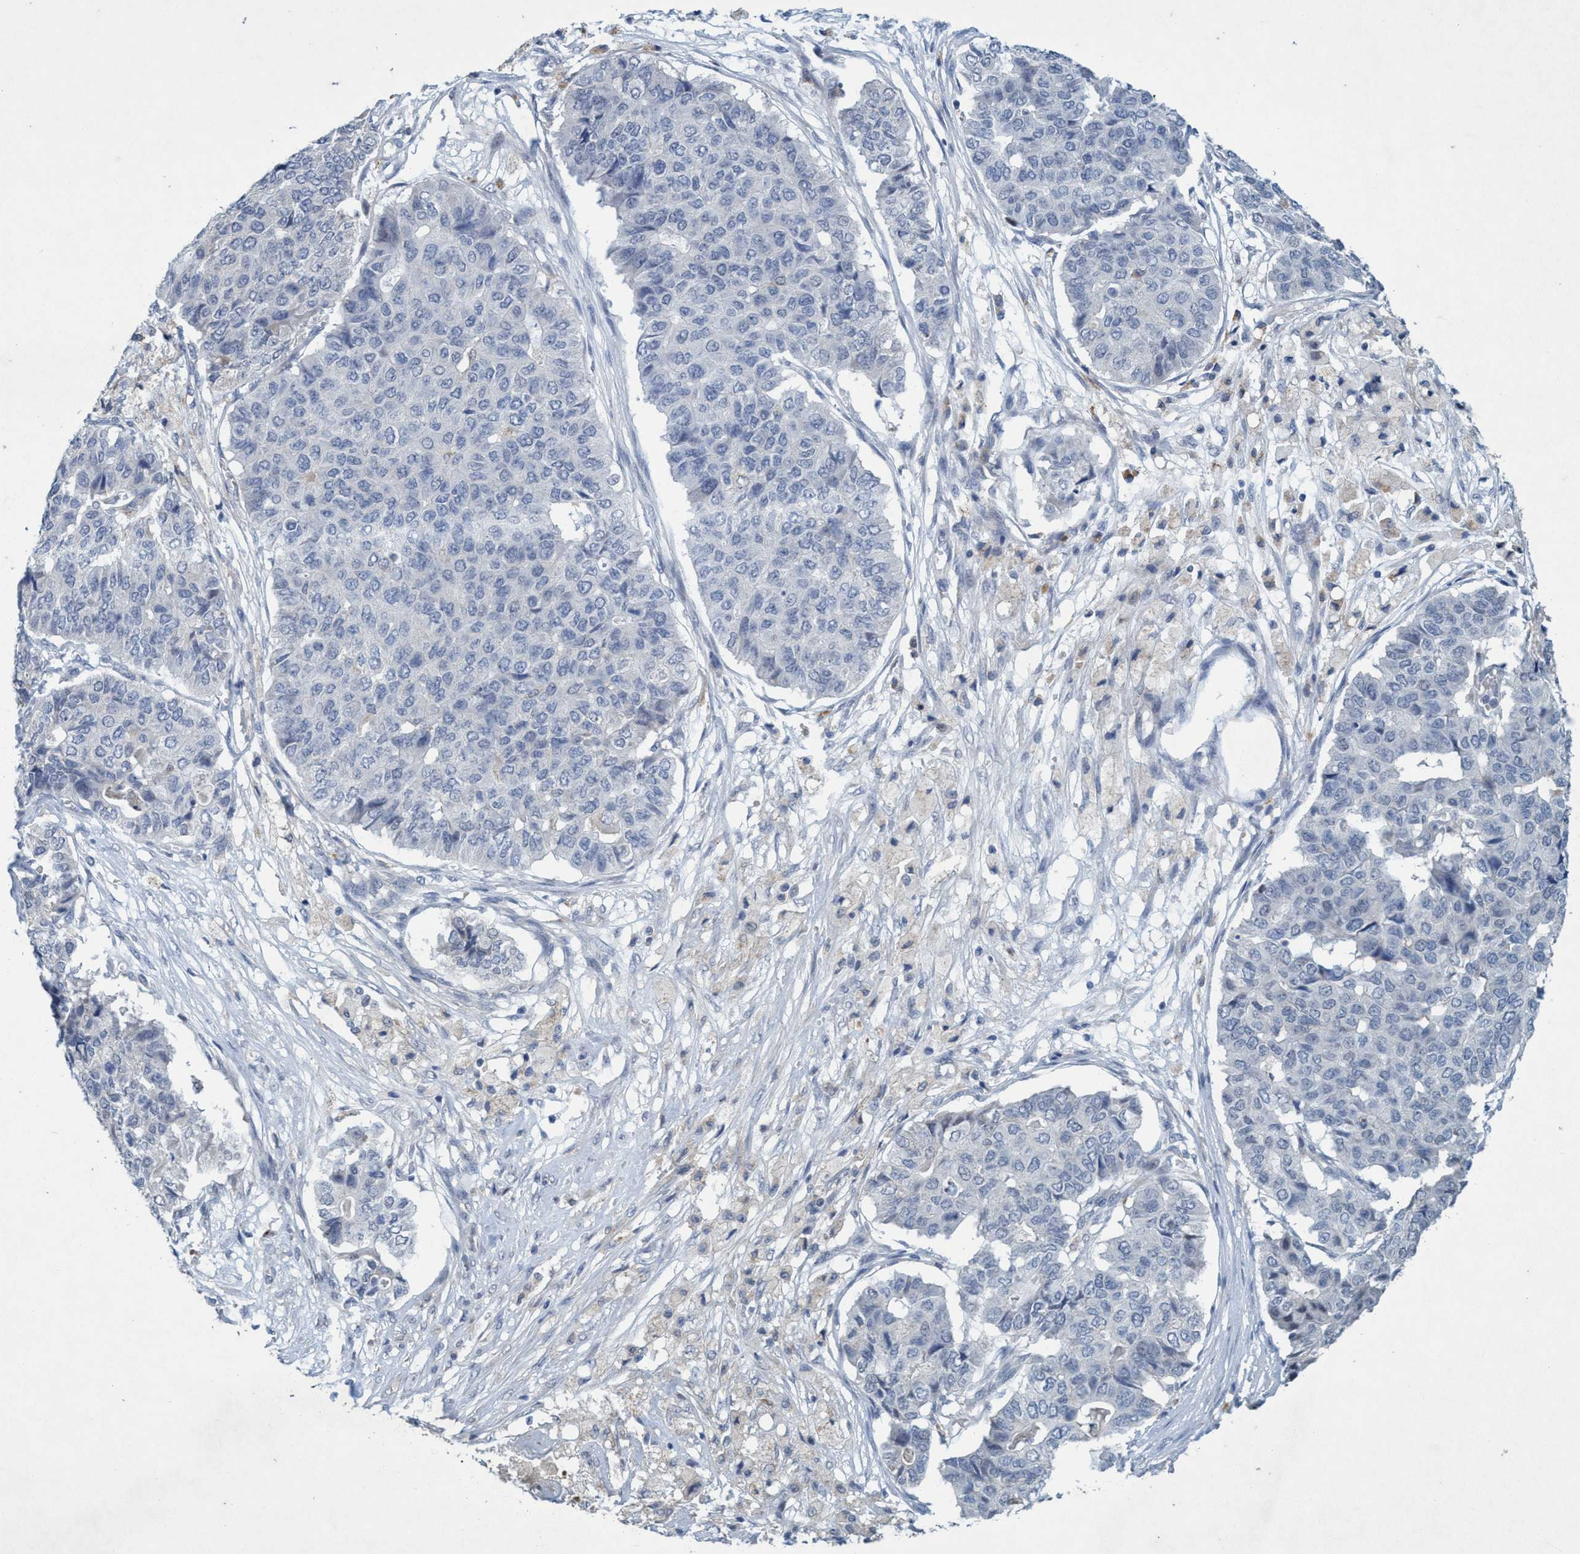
{"staining": {"intensity": "negative", "quantity": "none", "location": "none"}, "tissue": "pancreatic cancer", "cell_type": "Tumor cells", "image_type": "cancer", "snomed": [{"axis": "morphology", "description": "Adenocarcinoma, NOS"}, {"axis": "topography", "description": "Pancreas"}], "caption": "The image displays no staining of tumor cells in pancreatic cancer (adenocarcinoma).", "gene": "RNF208", "patient": {"sex": "male", "age": 50}}